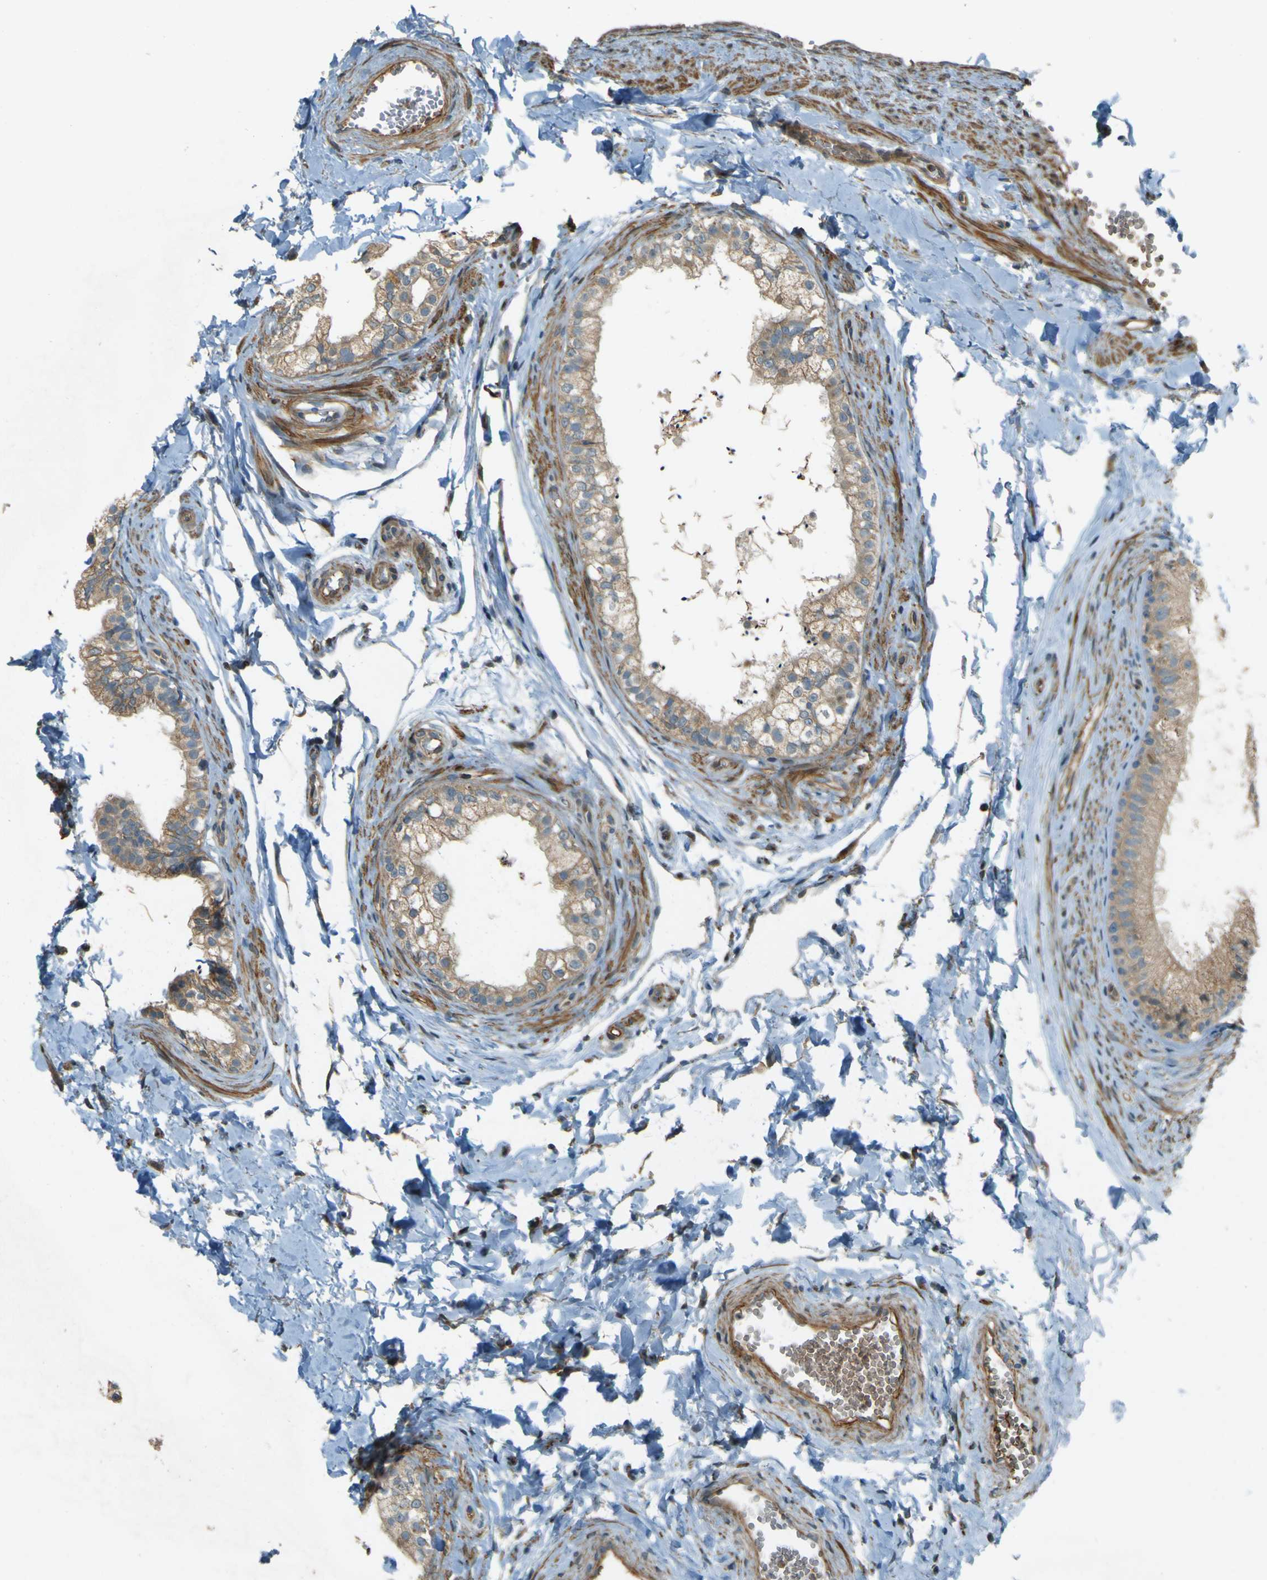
{"staining": {"intensity": "weak", "quantity": ">75%", "location": "cytoplasmic/membranous"}, "tissue": "epididymis", "cell_type": "Glandular cells", "image_type": "normal", "snomed": [{"axis": "morphology", "description": "Normal tissue, NOS"}, {"axis": "topography", "description": "Epididymis"}], "caption": "This histopathology image shows normal epididymis stained with immunohistochemistry to label a protein in brown. The cytoplasmic/membranous of glandular cells show weak positivity for the protein. Nuclei are counter-stained blue.", "gene": "LPCAT1", "patient": {"sex": "male", "age": 56}}